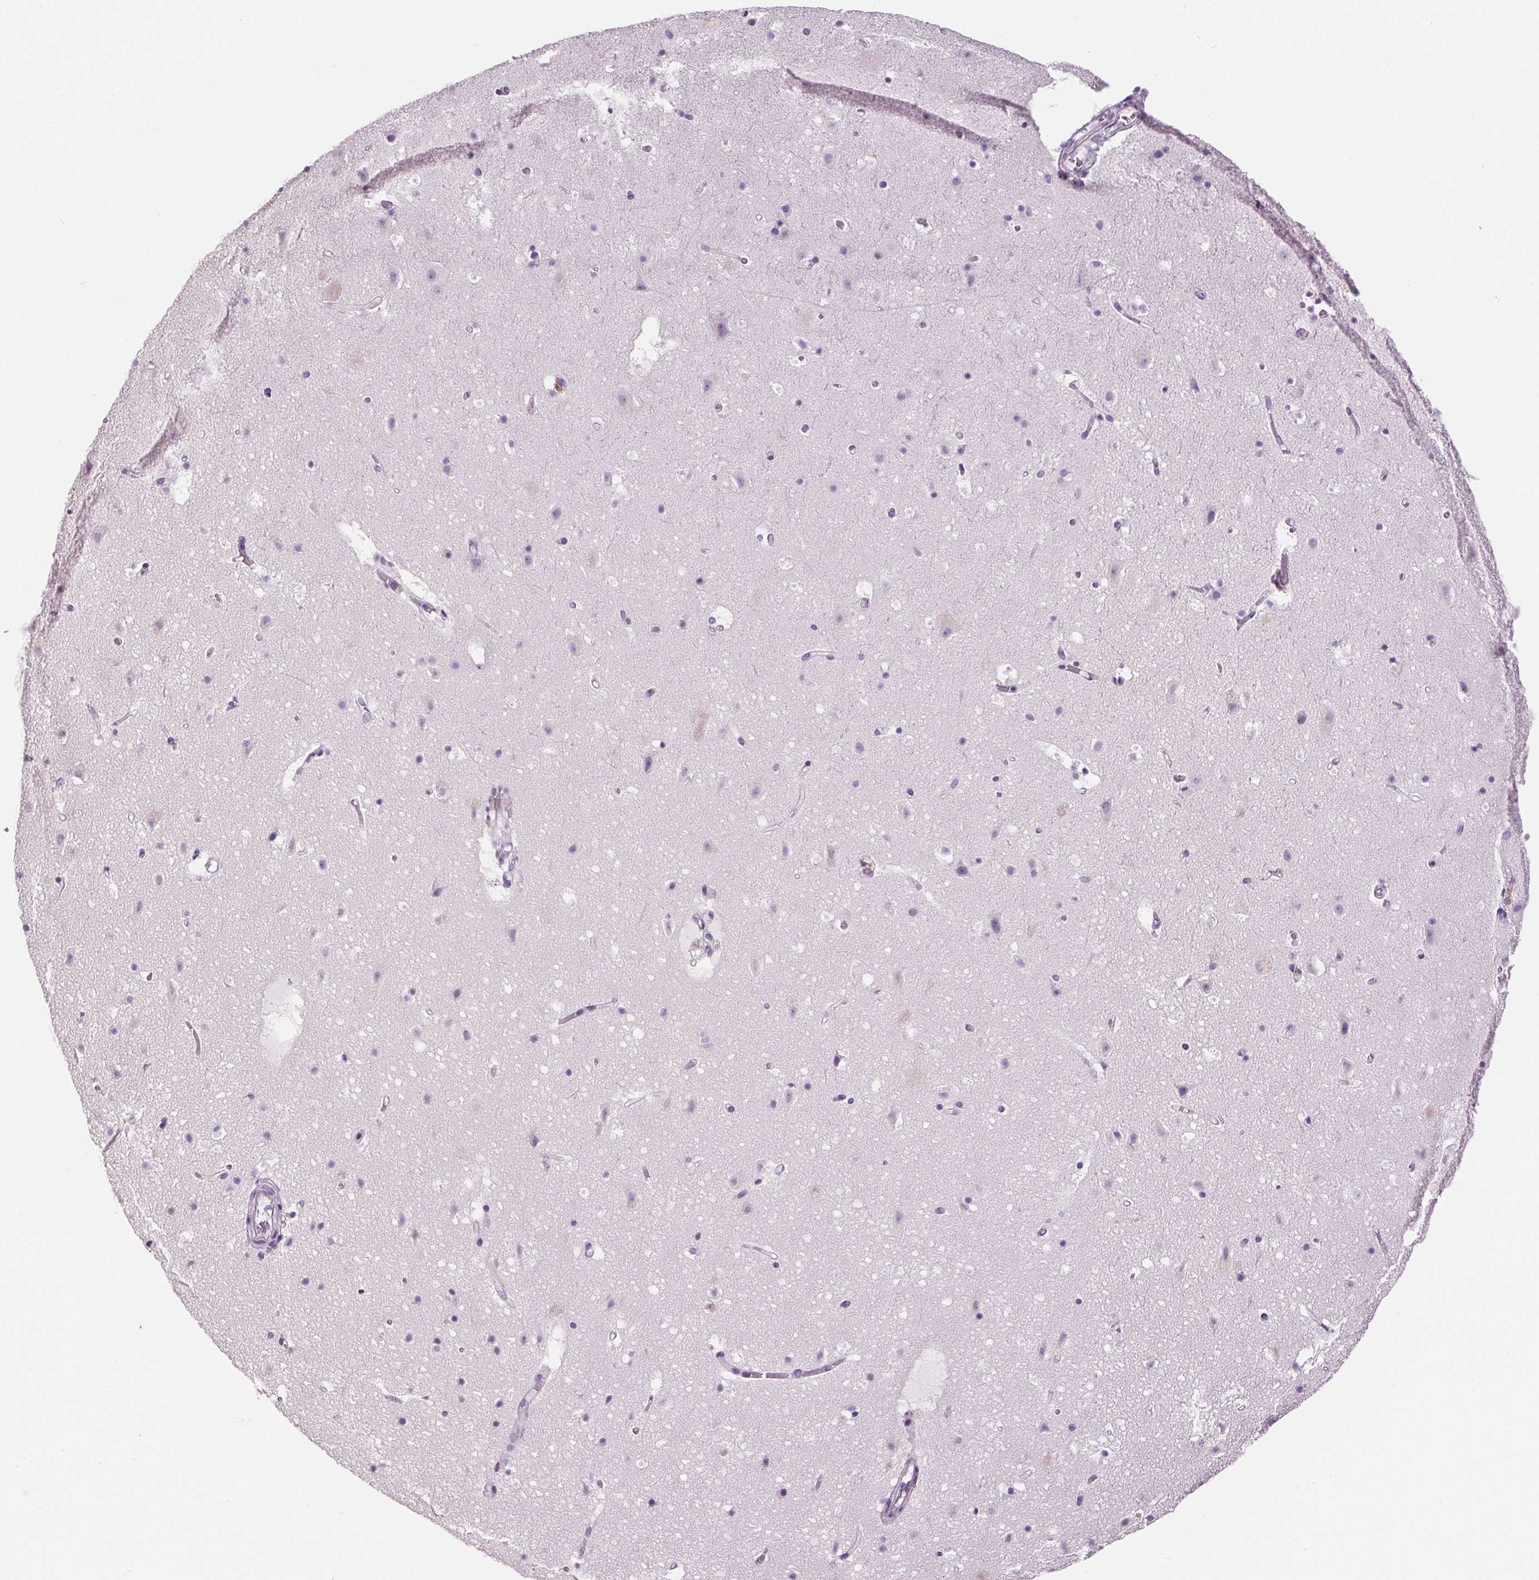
{"staining": {"intensity": "negative", "quantity": "none", "location": "none"}, "tissue": "cerebral cortex", "cell_type": "Endothelial cells", "image_type": "normal", "snomed": [{"axis": "morphology", "description": "Normal tissue, NOS"}, {"axis": "topography", "description": "Cerebral cortex"}], "caption": "Immunohistochemistry of unremarkable human cerebral cortex exhibits no expression in endothelial cells.", "gene": "MISP", "patient": {"sex": "female", "age": 42}}